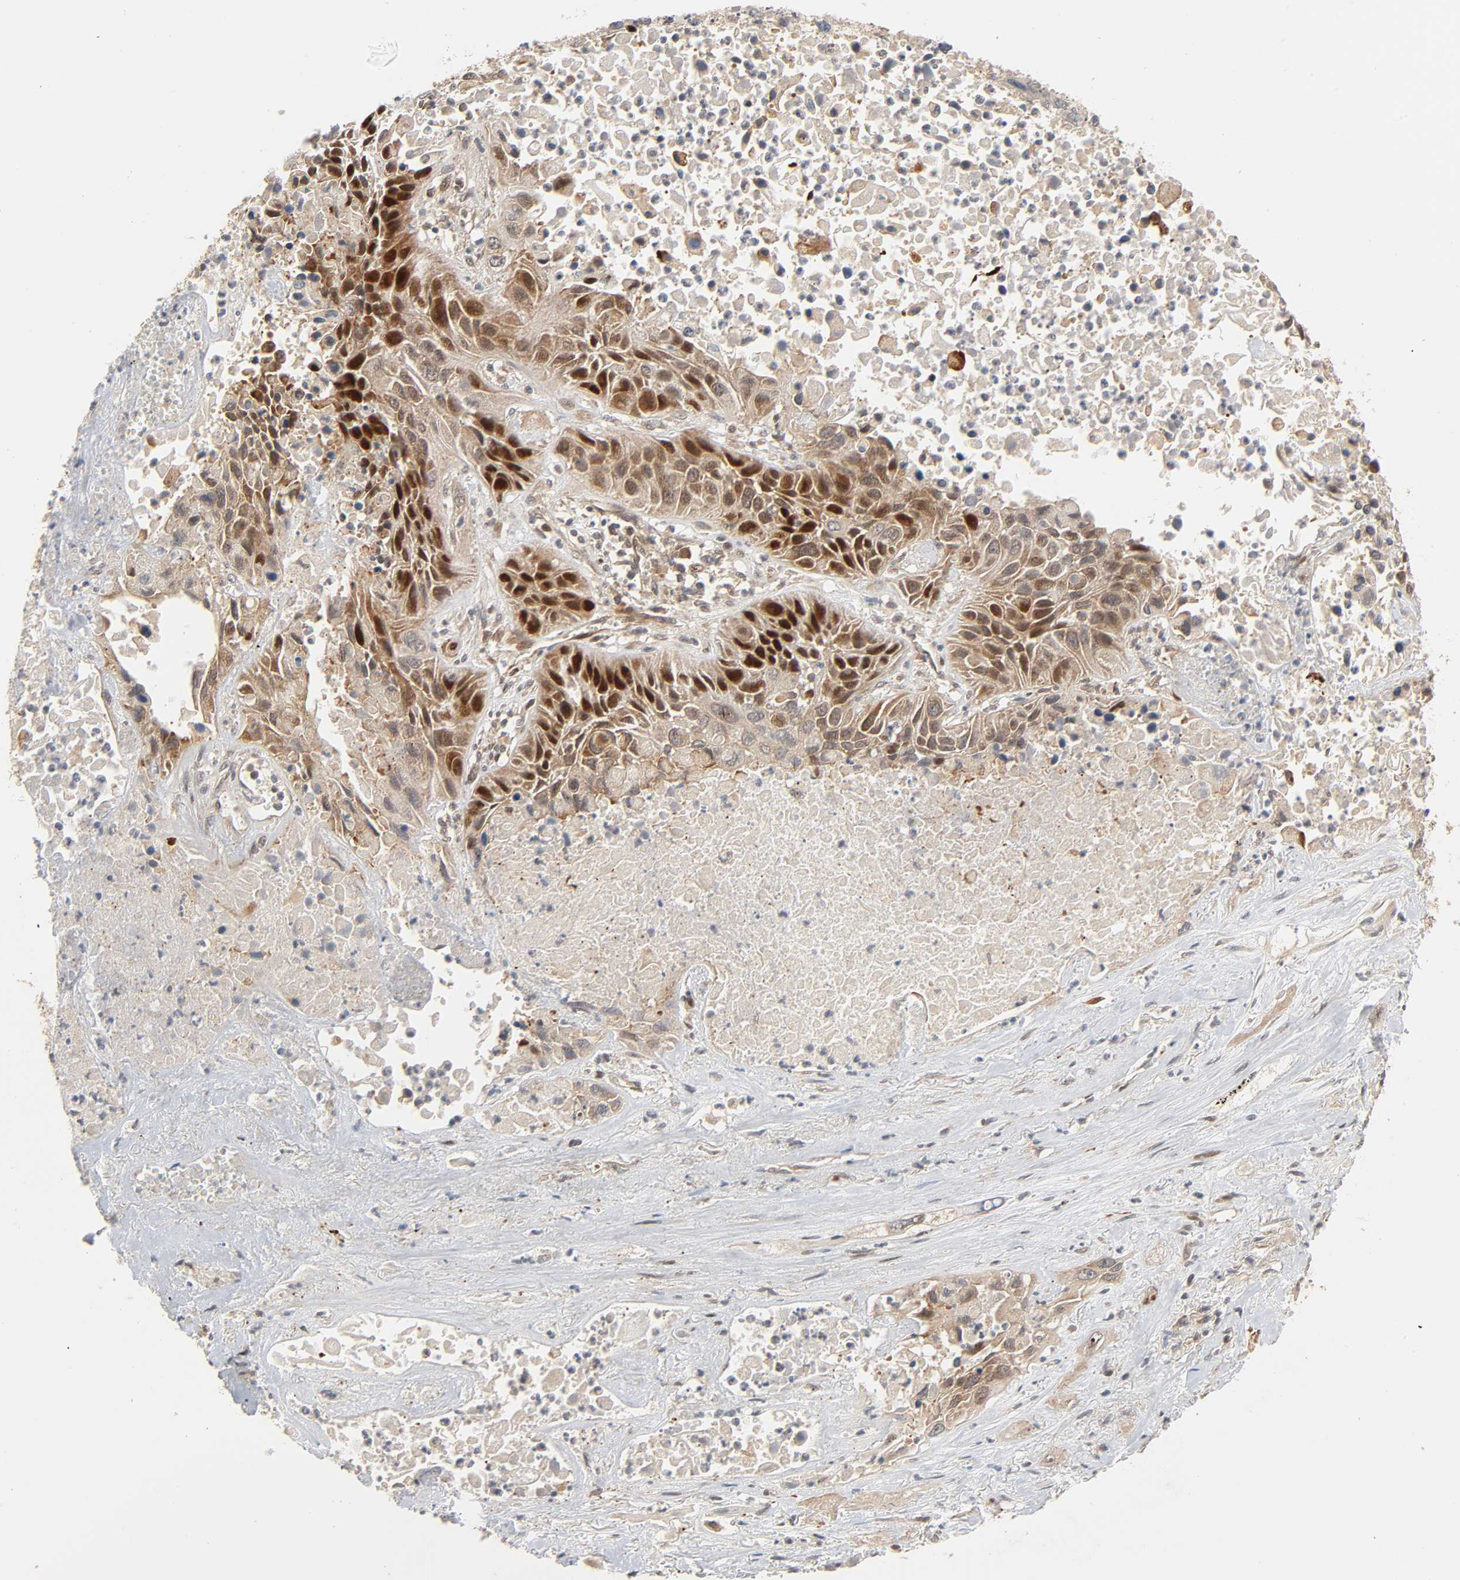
{"staining": {"intensity": "strong", "quantity": ">75%", "location": "cytoplasmic/membranous,nuclear"}, "tissue": "lung cancer", "cell_type": "Tumor cells", "image_type": "cancer", "snomed": [{"axis": "morphology", "description": "Squamous cell carcinoma, NOS"}, {"axis": "topography", "description": "Lung"}], "caption": "A high-resolution photomicrograph shows IHC staining of squamous cell carcinoma (lung), which demonstrates strong cytoplasmic/membranous and nuclear positivity in approximately >75% of tumor cells. The staining was performed using DAB (3,3'-diaminobenzidine) to visualize the protein expression in brown, while the nuclei were stained in blue with hematoxylin (Magnification: 20x).", "gene": "NEMF", "patient": {"sex": "female", "age": 76}}